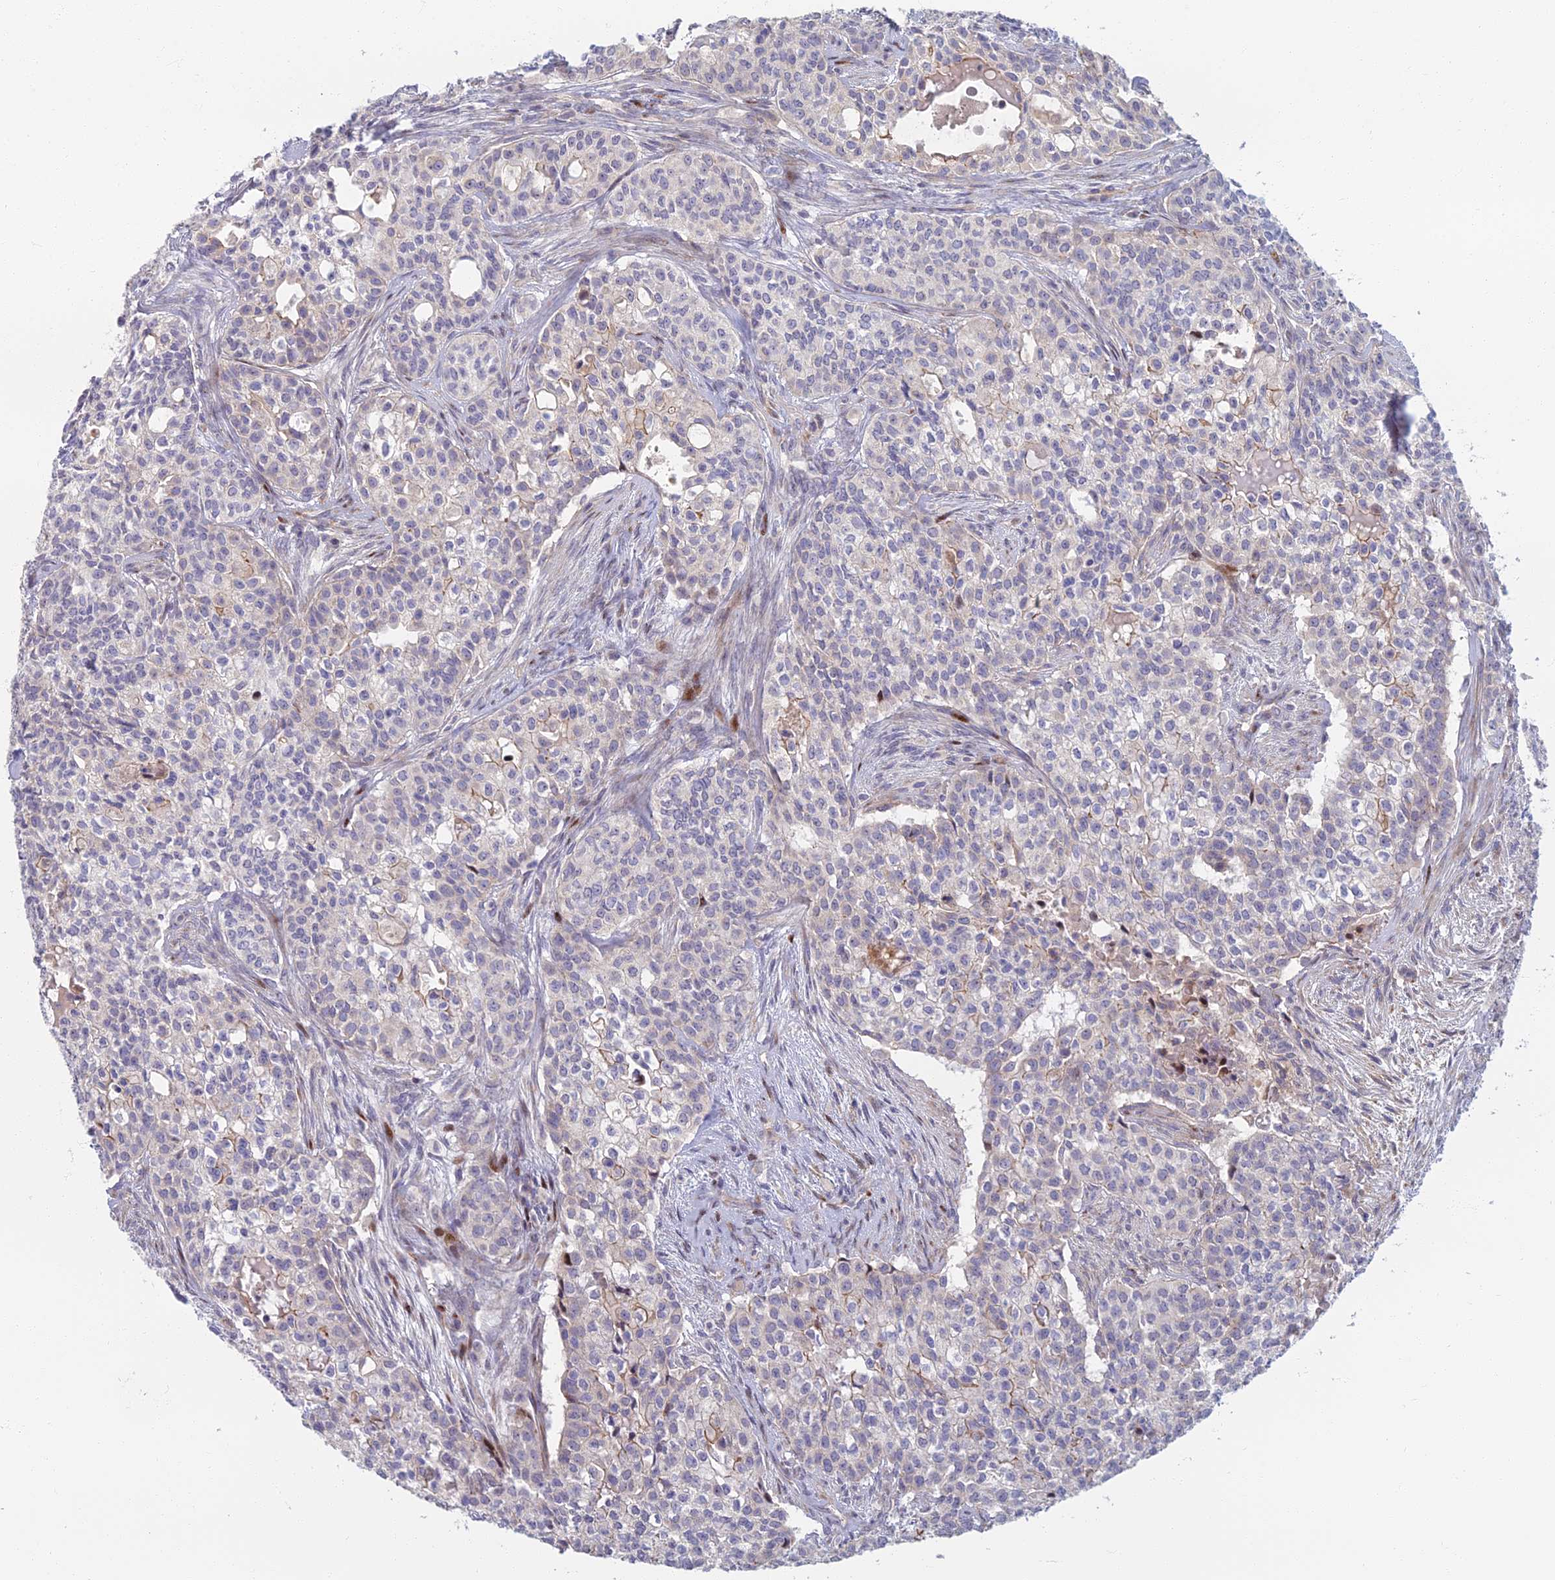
{"staining": {"intensity": "negative", "quantity": "none", "location": "none"}, "tissue": "head and neck cancer", "cell_type": "Tumor cells", "image_type": "cancer", "snomed": [{"axis": "morphology", "description": "Adenocarcinoma, NOS"}, {"axis": "topography", "description": "Head-Neck"}], "caption": "Tumor cells are negative for protein expression in human adenocarcinoma (head and neck).", "gene": "C15orf40", "patient": {"sex": "male", "age": 81}}